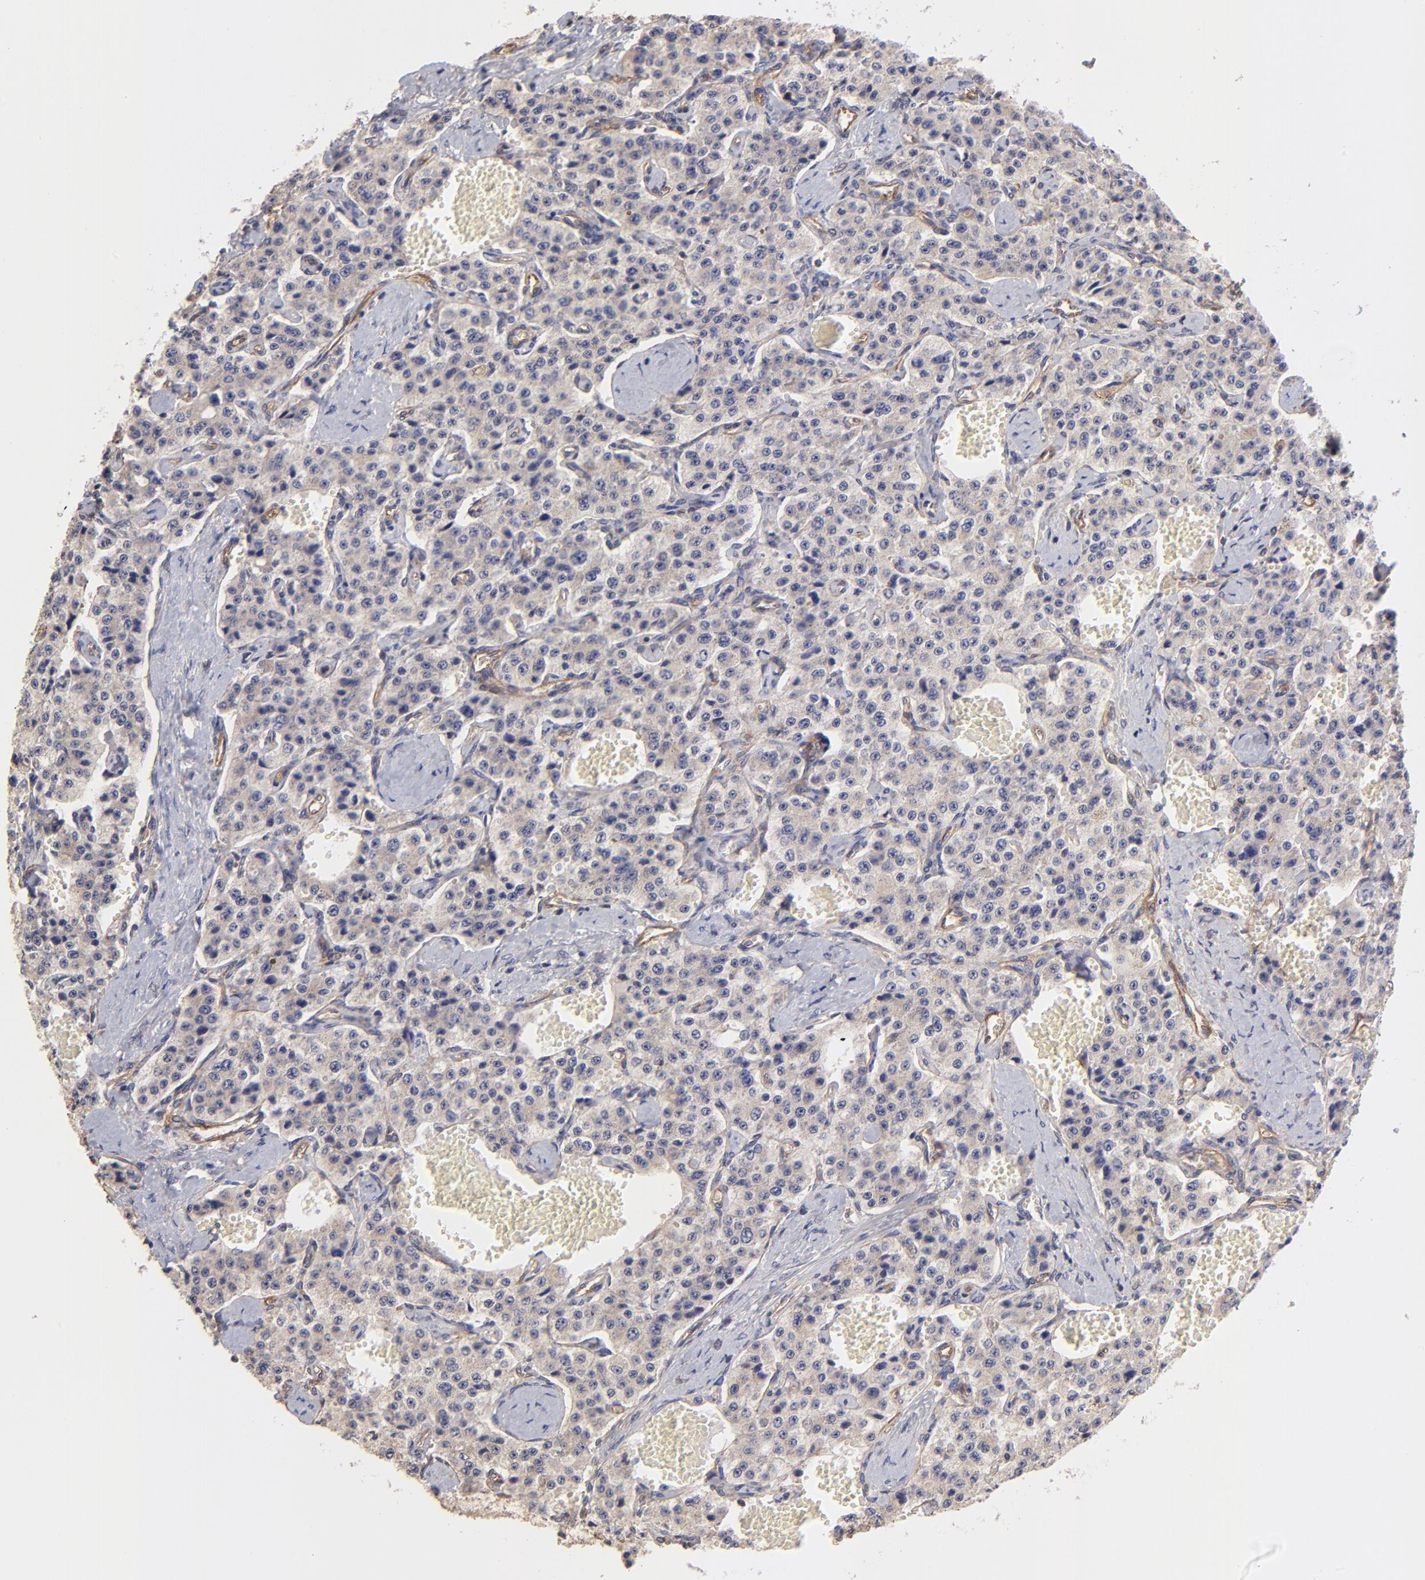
{"staining": {"intensity": "weak", "quantity": "<25%", "location": "cytoplasmic/membranous"}, "tissue": "carcinoid", "cell_type": "Tumor cells", "image_type": "cancer", "snomed": [{"axis": "morphology", "description": "Carcinoid, malignant, NOS"}, {"axis": "topography", "description": "Small intestine"}], "caption": "A high-resolution histopathology image shows immunohistochemistry (IHC) staining of carcinoid, which reveals no significant staining in tumor cells.", "gene": "ASB7", "patient": {"sex": "male", "age": 52}}